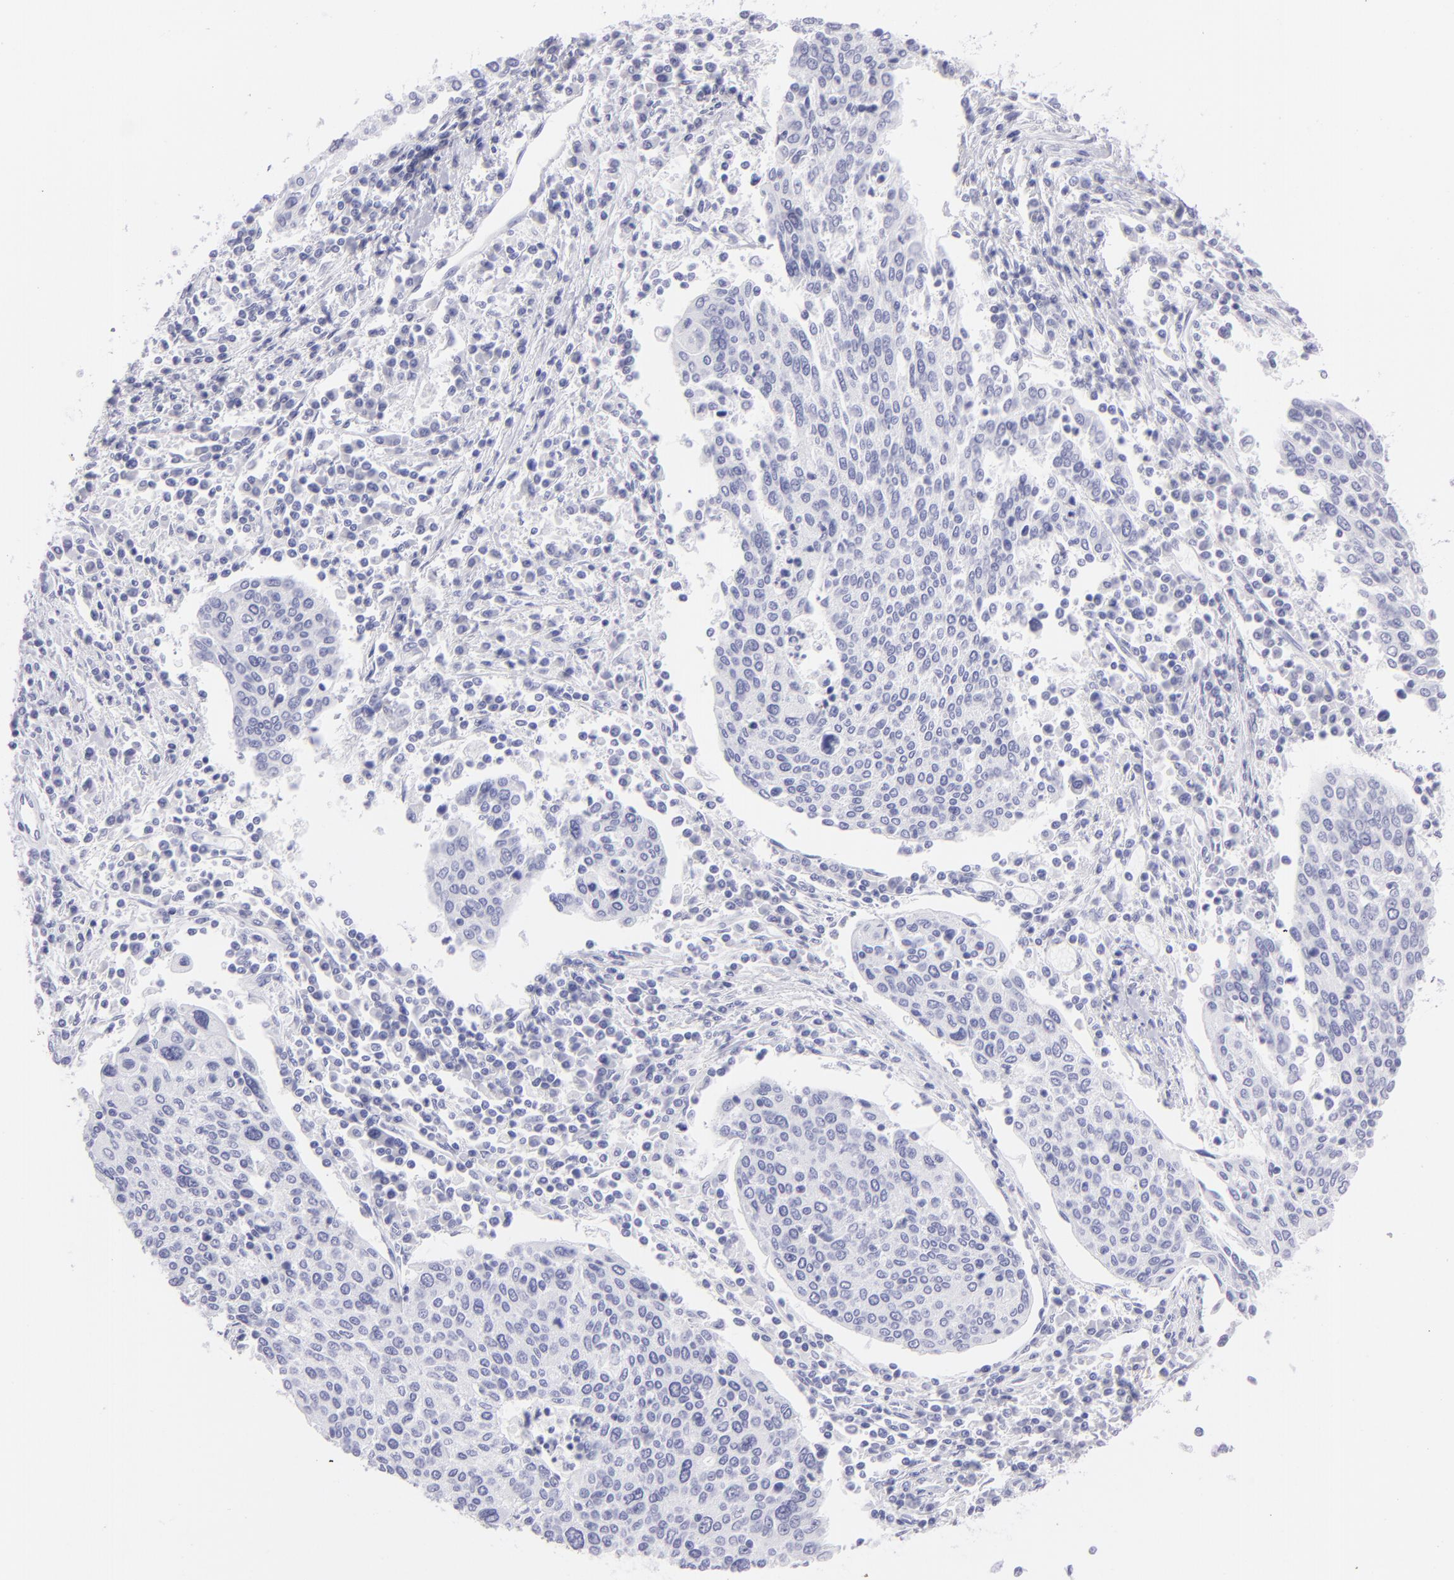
{"staining": {"intensity": "negative", "quantity": "none", "location": "none"}, "tissue": "cervical cancer", "cell_type": "Tumor cells", "image_type": "cancer", "snomed": [{"axis": "morphology", "description": "Squamous cell carcinoma, NOS"}, {"axis": "topography", "description": "Cervix"}], "caption": "Photomicrograph shows no significant protein staining in tumor cells of cervical cancer.", "gene": "SLC1A3", "patient": {"sex": "female", "age": 40}}